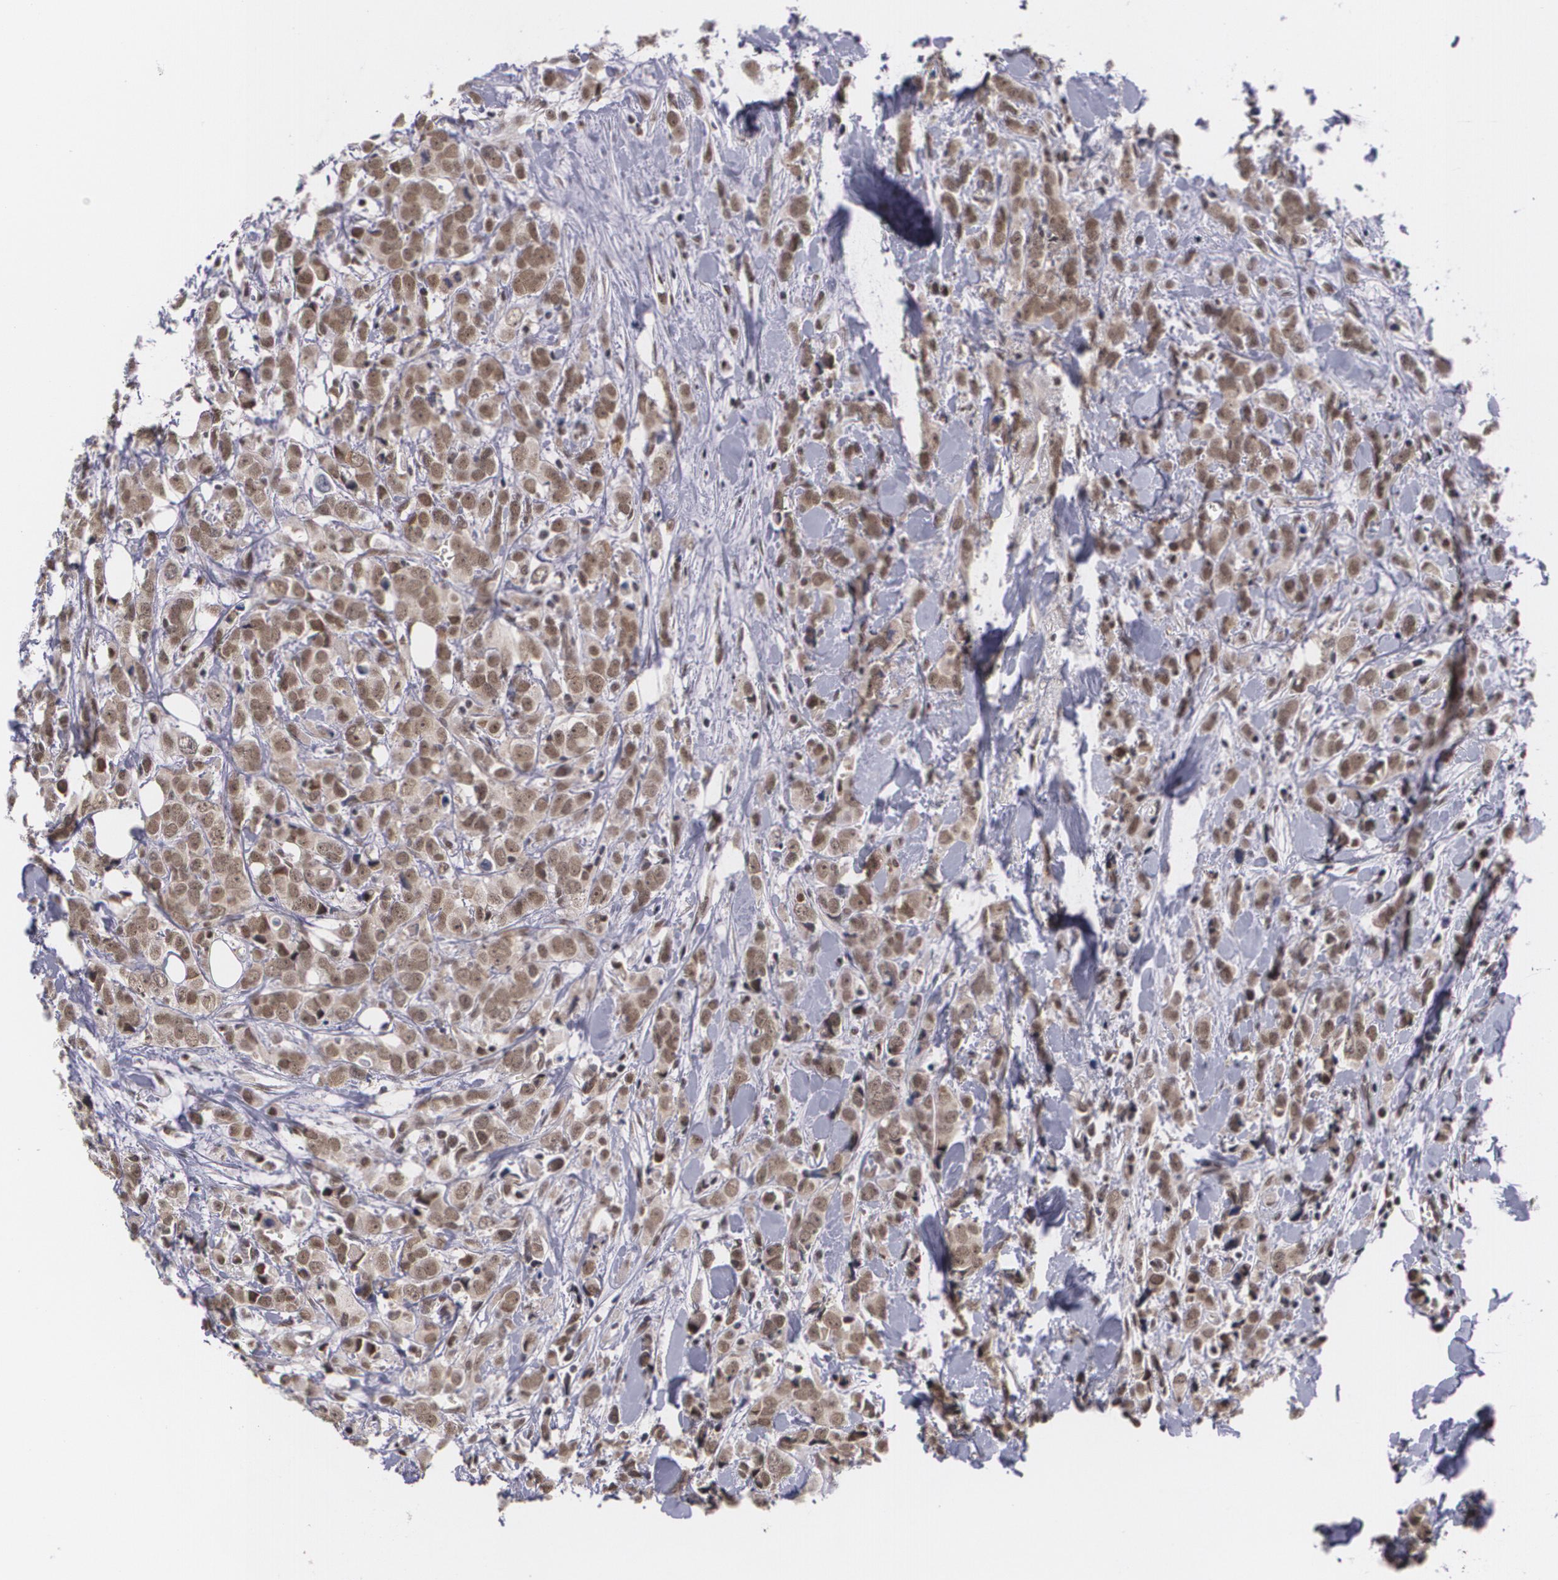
{"staining": {"intensity": "moderate", "quantity": "25%-75%", "location": "nuclear"}, "tissue": "breast cancer", "cell_type": "Tumor cells", "image_type": "cancer", "snomed": [{"axis": "morphology", "description": "Lobular carcinoma"}, {"axis": "topography", "description": "Breast"}], "caption": "The immunohistochemical stain labels moderate nuclear expression in tumor cells of breast lobular carcinoma tissue.", "gene": "ALX1", "patient": {"sex": "female", "age": 57}}